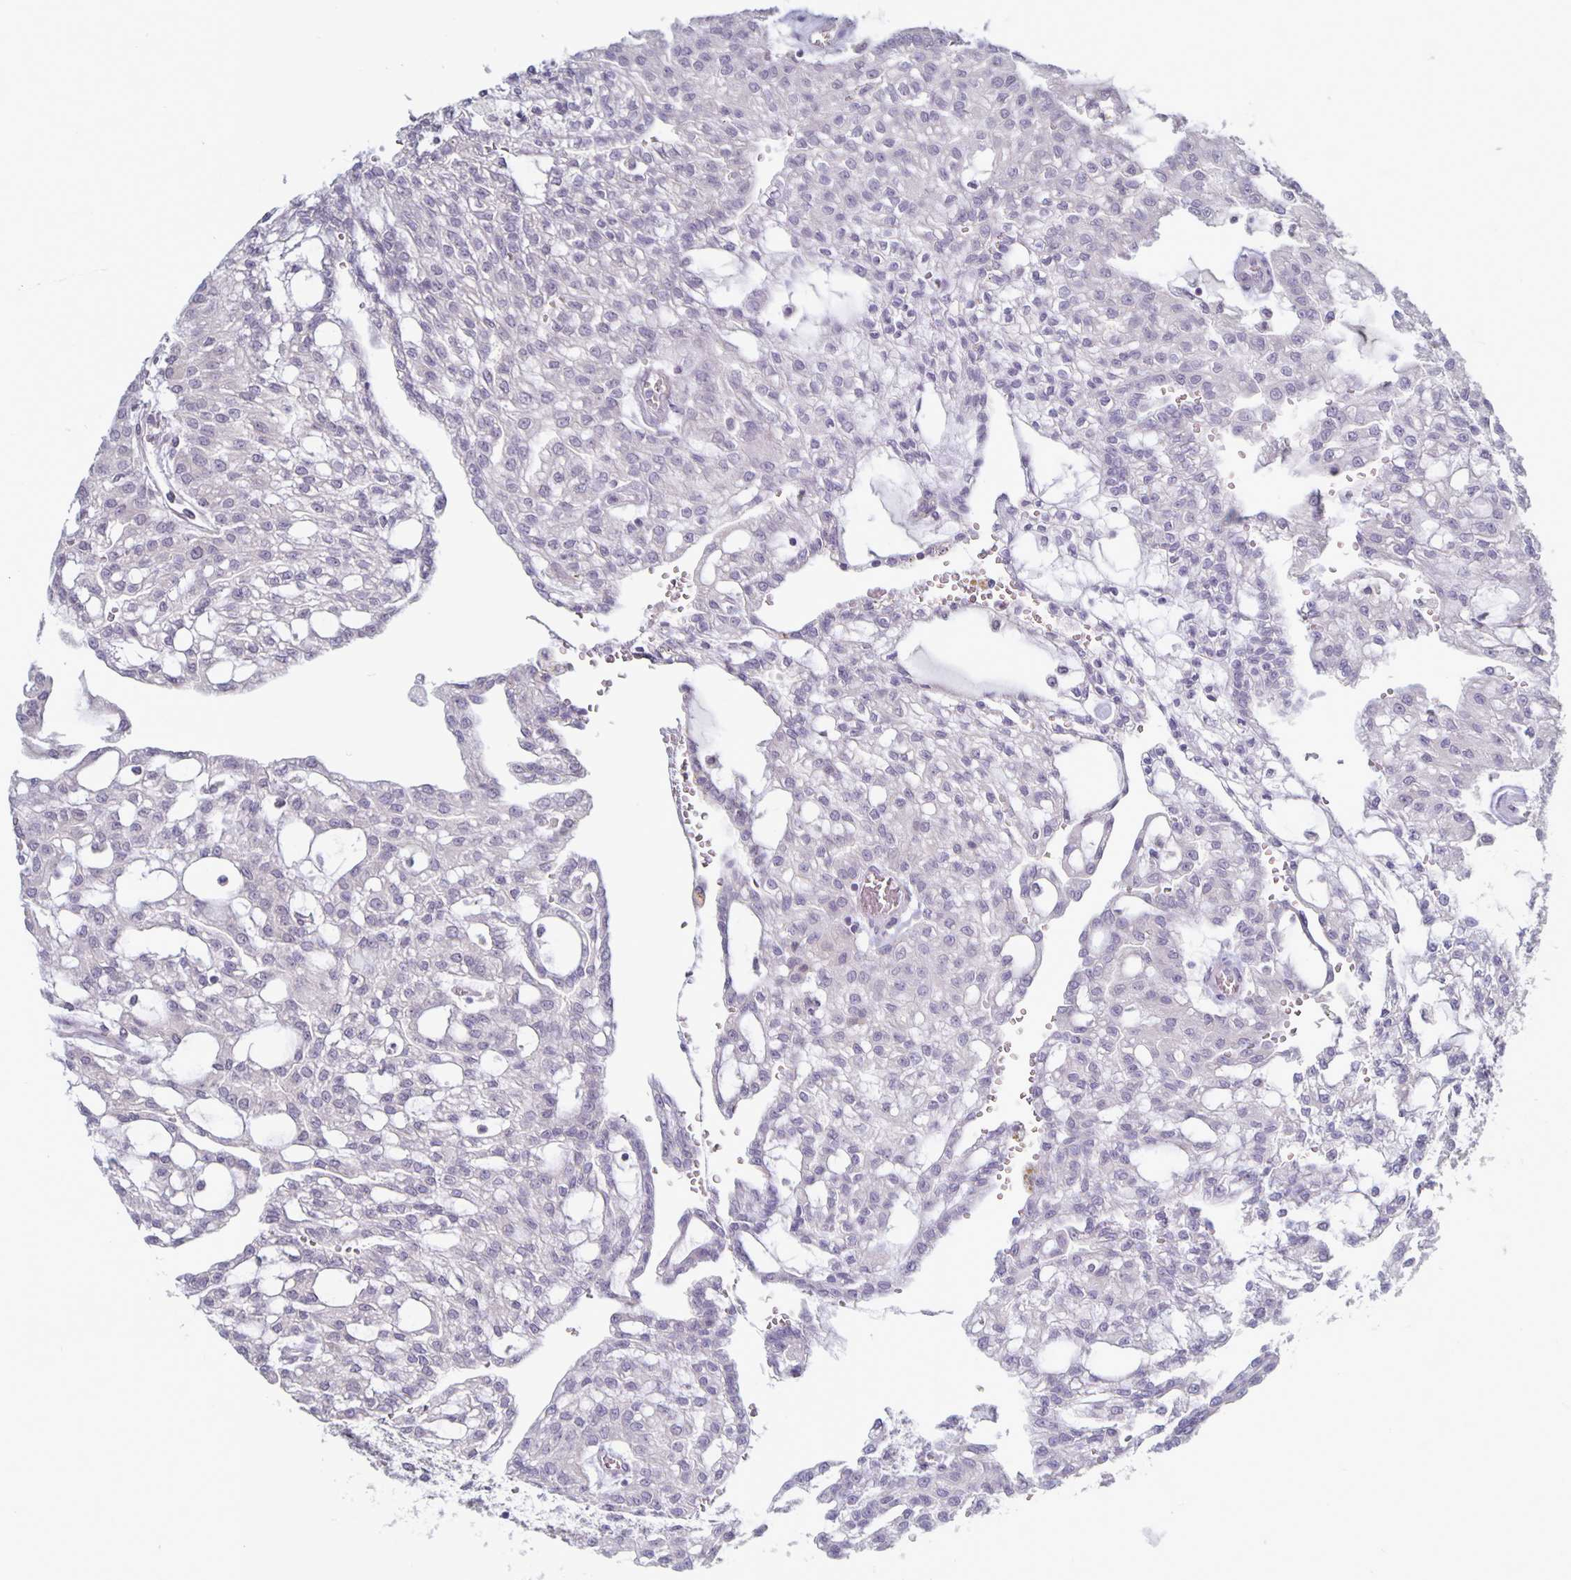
{"staining": {"intensity": "negative", "quantity": "none", "location": "none"}, "tissue": "renal cancer", "cell_type": "Tumor cells", "image_type": "cancer", "snomed": [{"axis": "morphology", "description": "Adenocarcinoma, NOS"}, {"axis": "topography", "description": "Kidney"}], "caption": "Renal cancer (adenocarcinoma) stained for a protein using immunohistochemistry displays no staining tumor cells.", "gene": "PLCB3", "patient": {"sex": "male", "age": 63}}